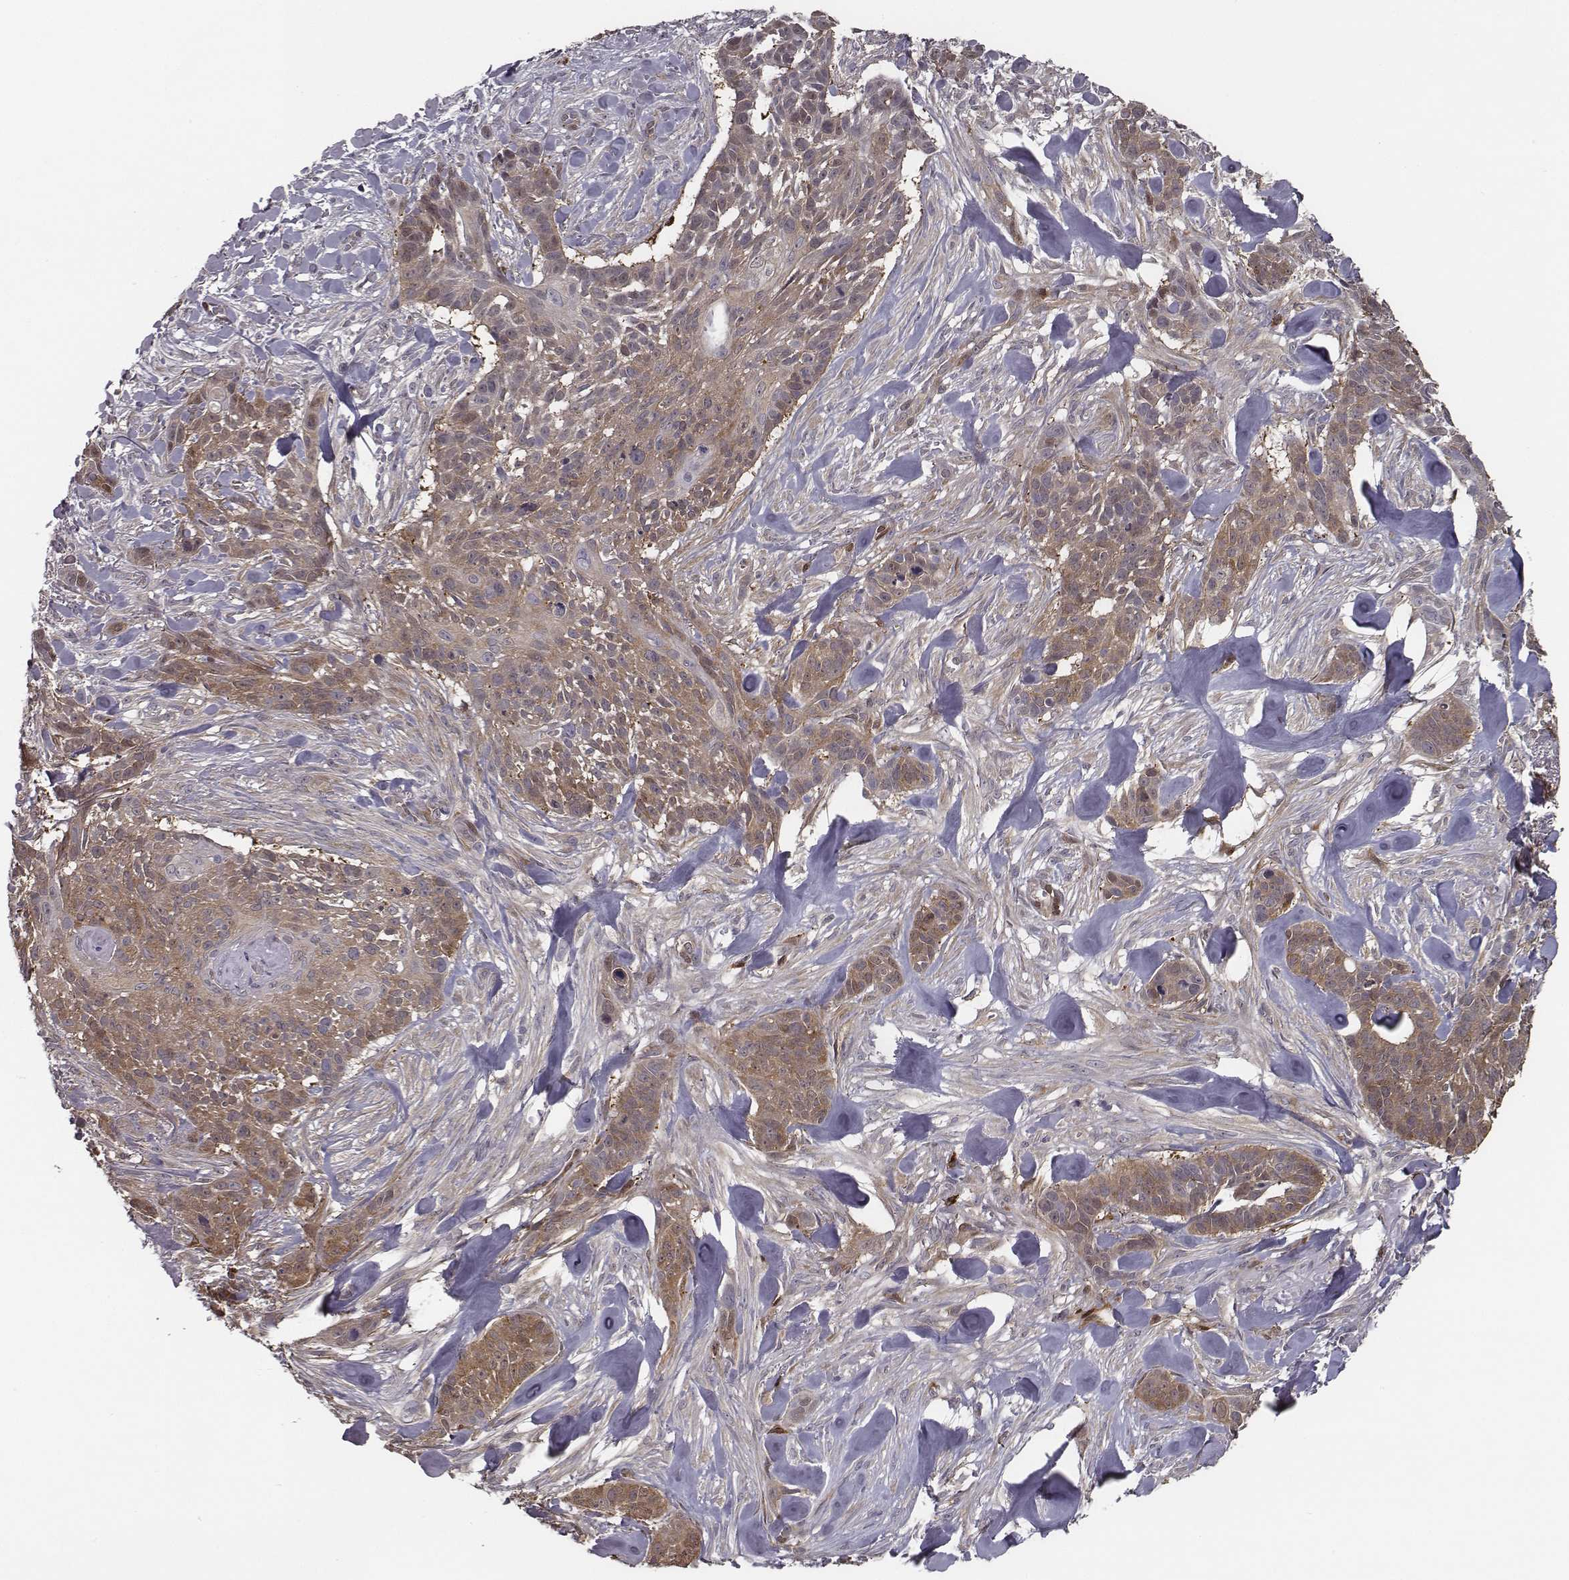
{"staining": {"intensity": "moderate", "quantity": ">75%", "location": "cytoplasmic/membranous"}, "tissue": "skin cancer", "cell_type": "Tumor cells", "image_type": "cancer", "snomed": [{"axis": "morphology", "description": "Basal cell carcinoma"}, {"axis": "topography", "description": "Skin"}], "caption": "Immunohistochemical staining of skin cancer (basal cell carcinoma) demonstrates medium levels of moderate cytoplasmic/membranous protein staining in about >75% of tumor cells. Nuclei are stained in blue.", "gene": "ISYNA1", "patient": {"sex": "male", "age": 87}}